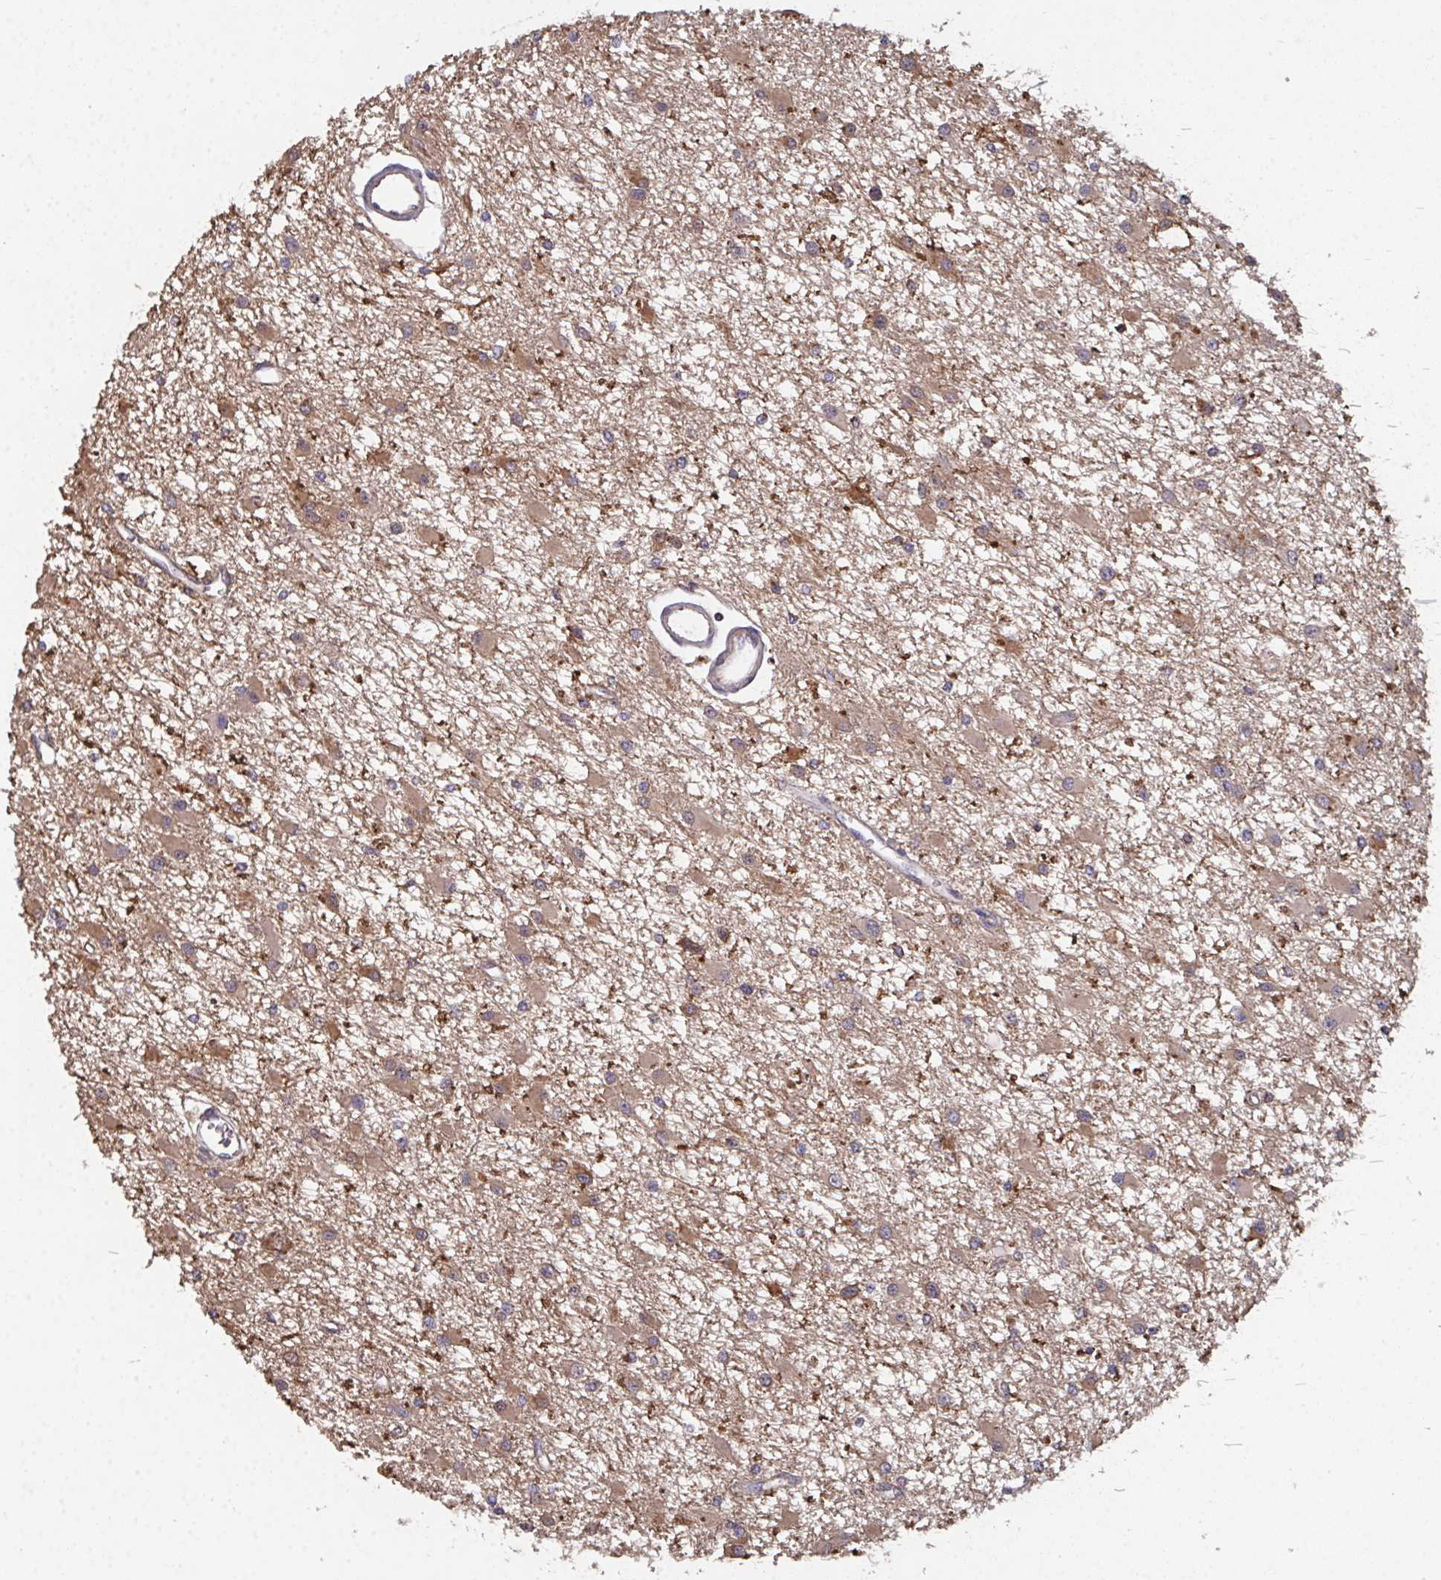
{"staining": {"intensity": "weak", "quantity": "25%-75%", "location": "cytoplasmic/membranous"}, "tissue": "glioma", "cell_type": "Tumor cells", "image_type": "cancer", "snomed": [{"axis": "morphology", "description": "Glioma, malignant, High grade"}, {"axis": "topography", "description": "Brain"}], "caption": "Immunohistochemistry (IHC) (DAB (3,3'-diaminobenzidine)) staining of human glioma reveals weak cytoplasmic/membranous protein expression in approximately 25%-75% of tumor cells.", "gene": "MT-ND3", "patient": {"sex": "male", "age": 54}}